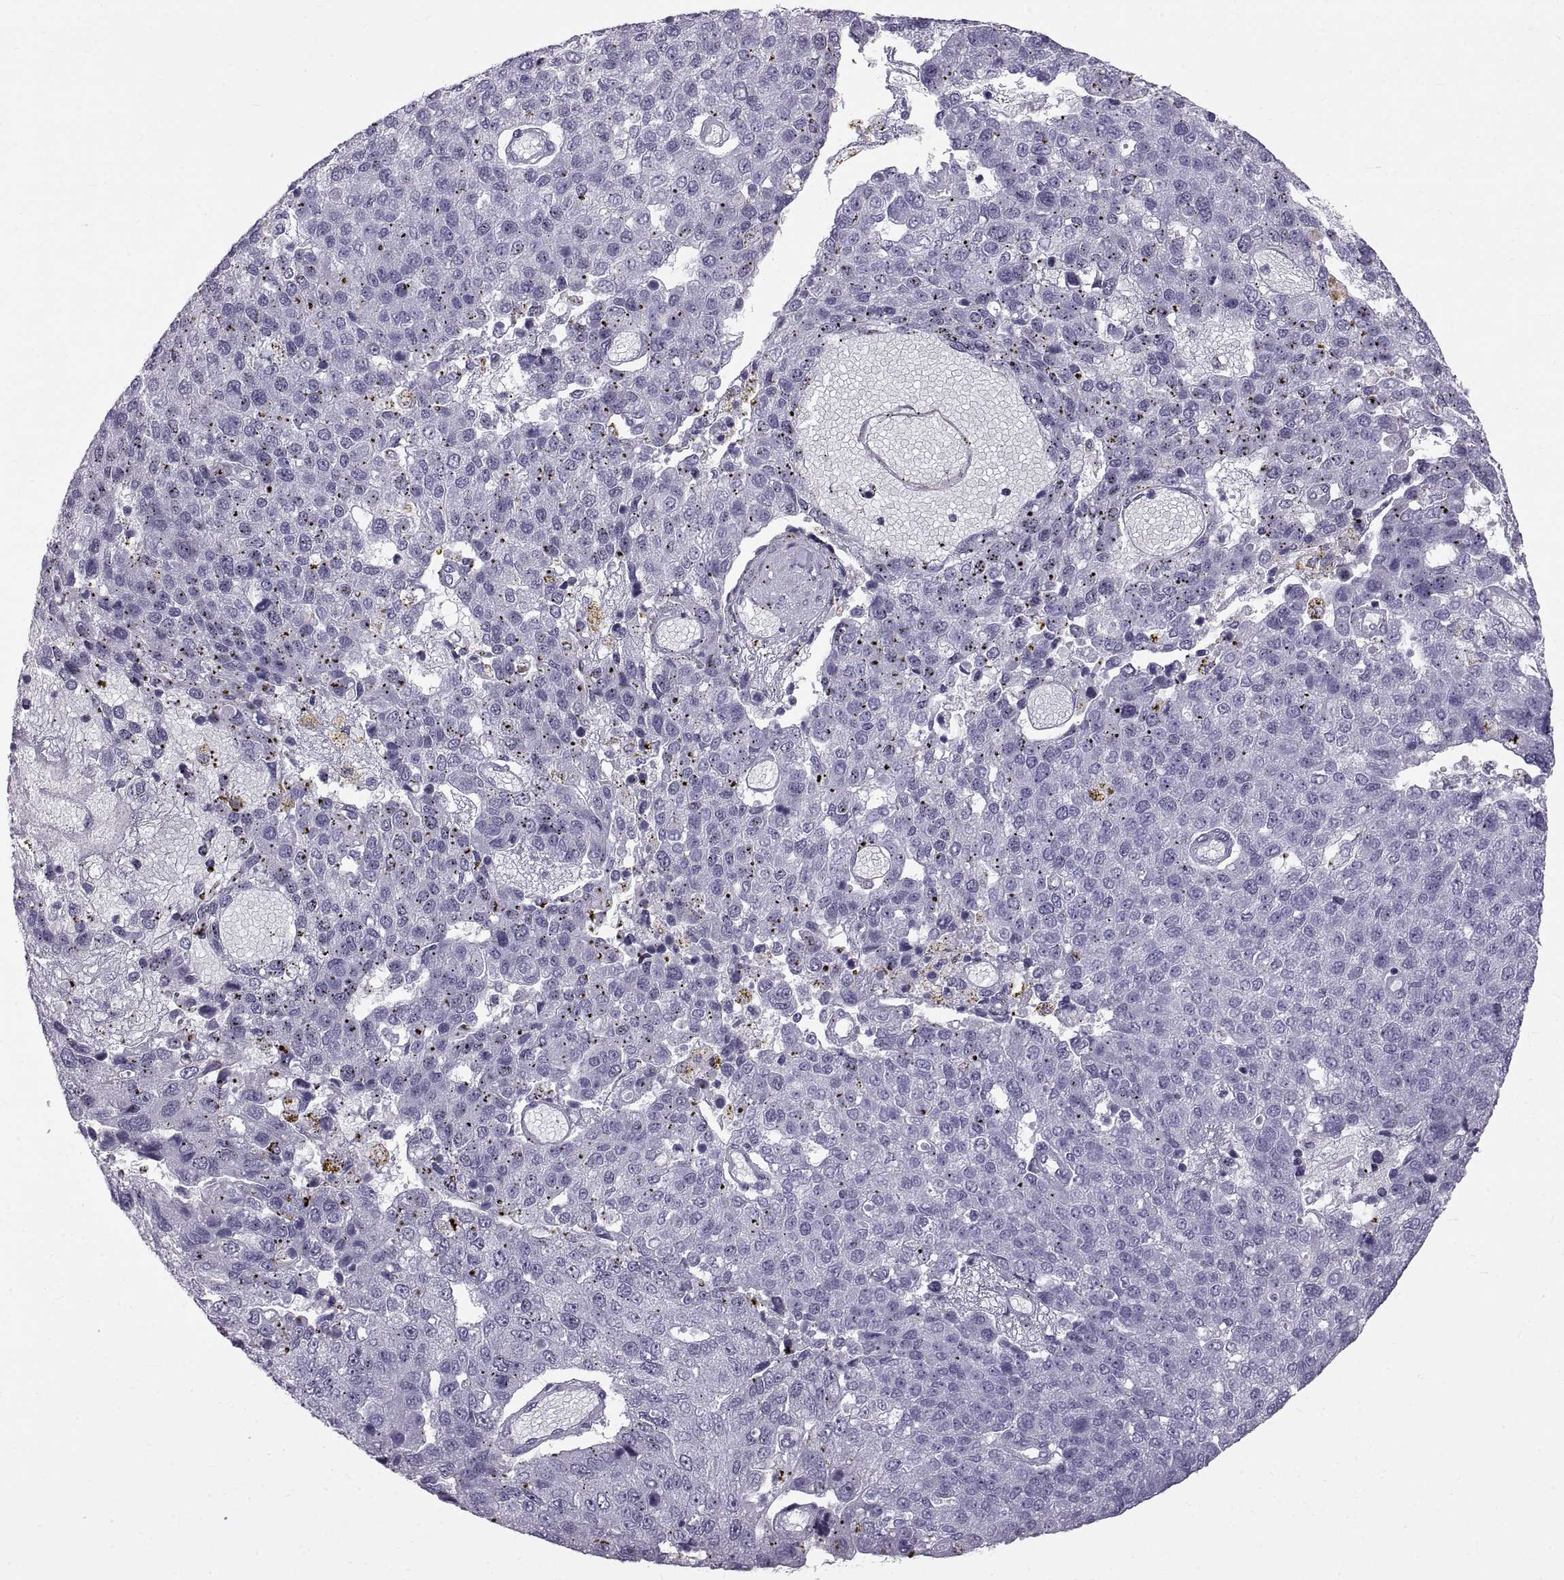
{"staining": {"intensity": "negative", "quantity": "none", "location": "none"}, "tissue": "pancreatic cancer", "cell_type": "Tumor cells", "image_type": "cancer", "snomed": [{"axis": "morphology", "description": "Adenocarcinoma, NOS"}, {"axis": "topography", "description": "Pancreas"}], "caption": "Histopathology image shows no significant protein positivity in tumor cells of pancreatic cancer (adenocarcinoma).", "gene": "WFDC8", "patient": {"sex": "female", "age": 61}}